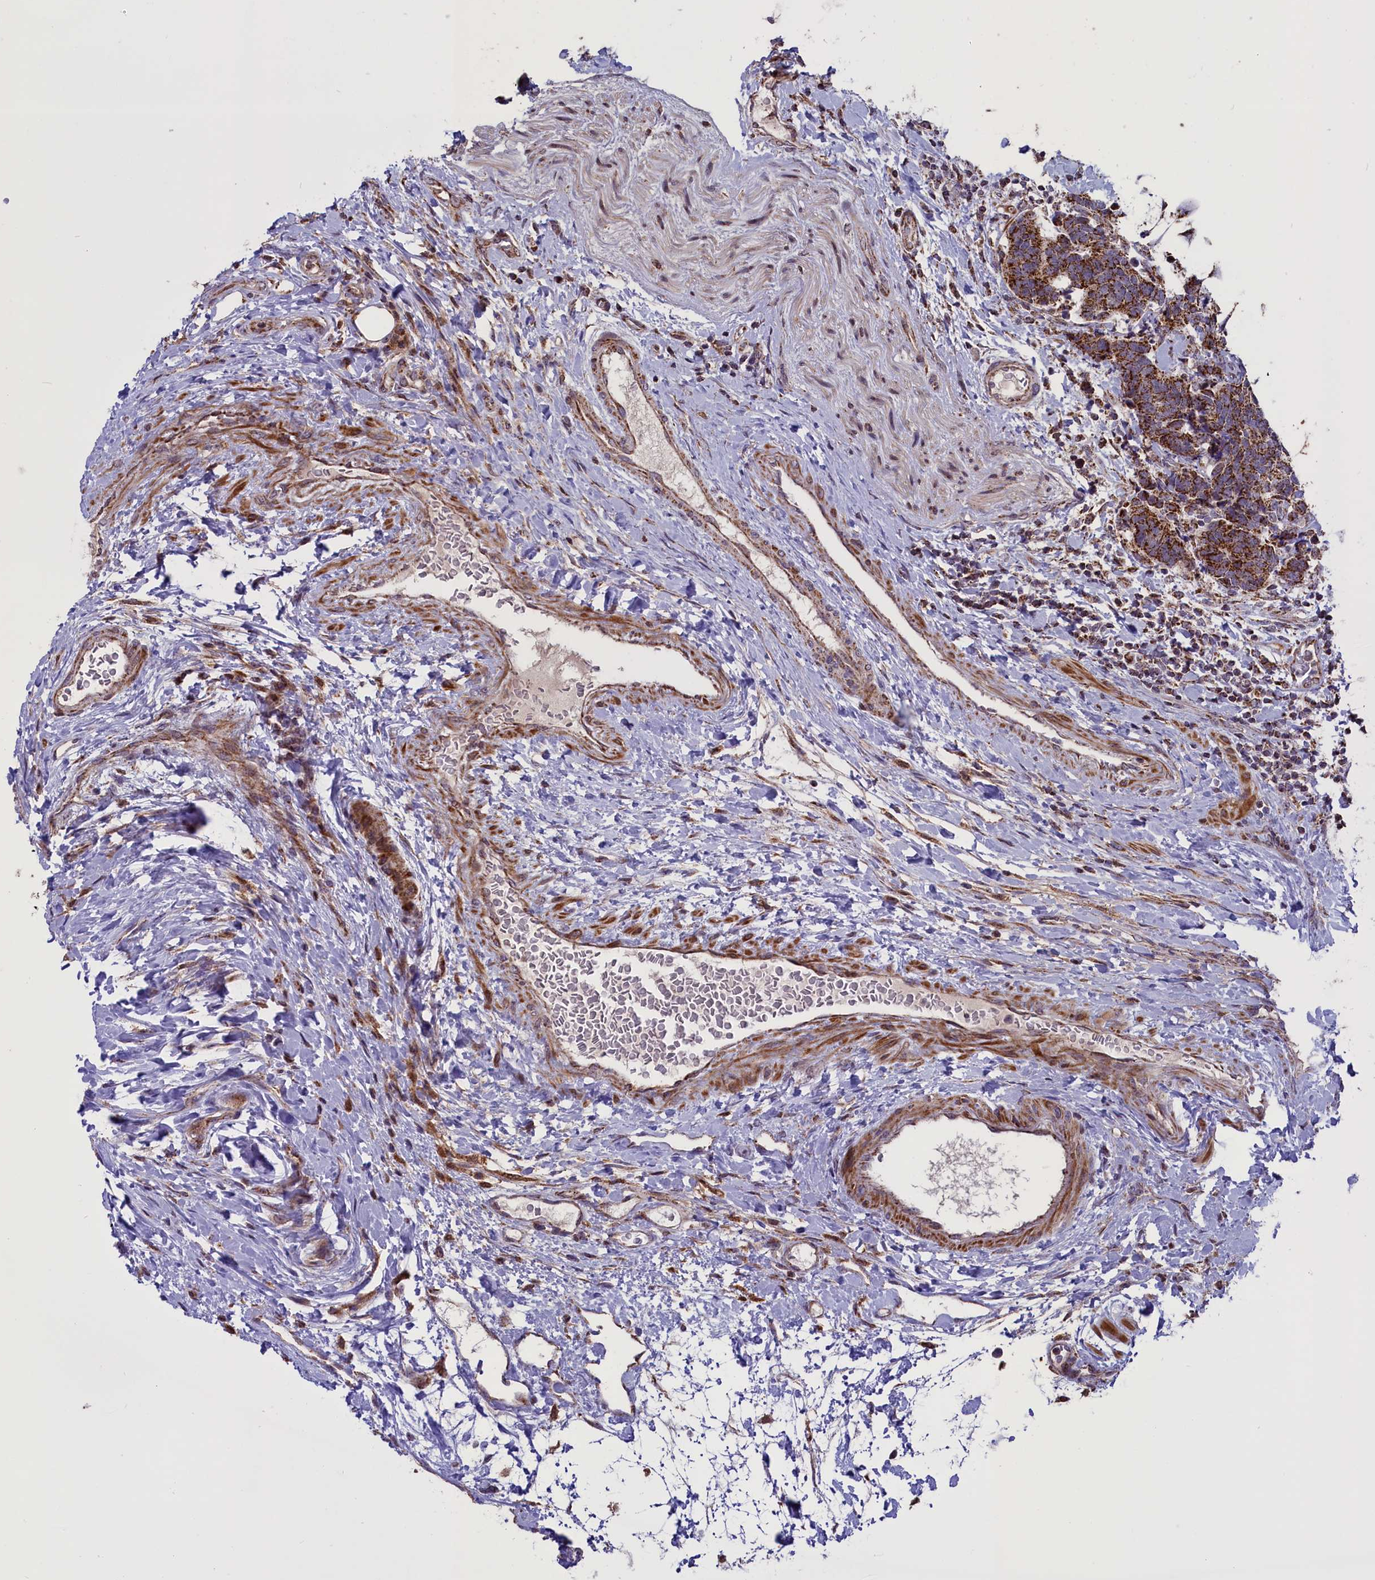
{"staining": {"intensity": "strong", "quantity": ">75%", "location": "cytoplasmic/membranous"}, "tissue": "carcinoid", "cell_type": "Tumor cells", "image_type": "cancer", "snomed": [{"axis": "morphology", "description": "Carcinoma, NOS"}, {"axis": "morphology", "description": "Carcinoid, malignant, NOS"}, {"axis": "topography", "description": "Urinary bladder"}], "caption": "IHC (DAB (3,3'-diaminobenzidine)) staining of carcinoid (malignant) reveals strong cytoplasmic/membranous protein expression in approximately >75% of tumor cells.", "gene": "GLRX5", "patient": {"sex": "male", "age": 57}}